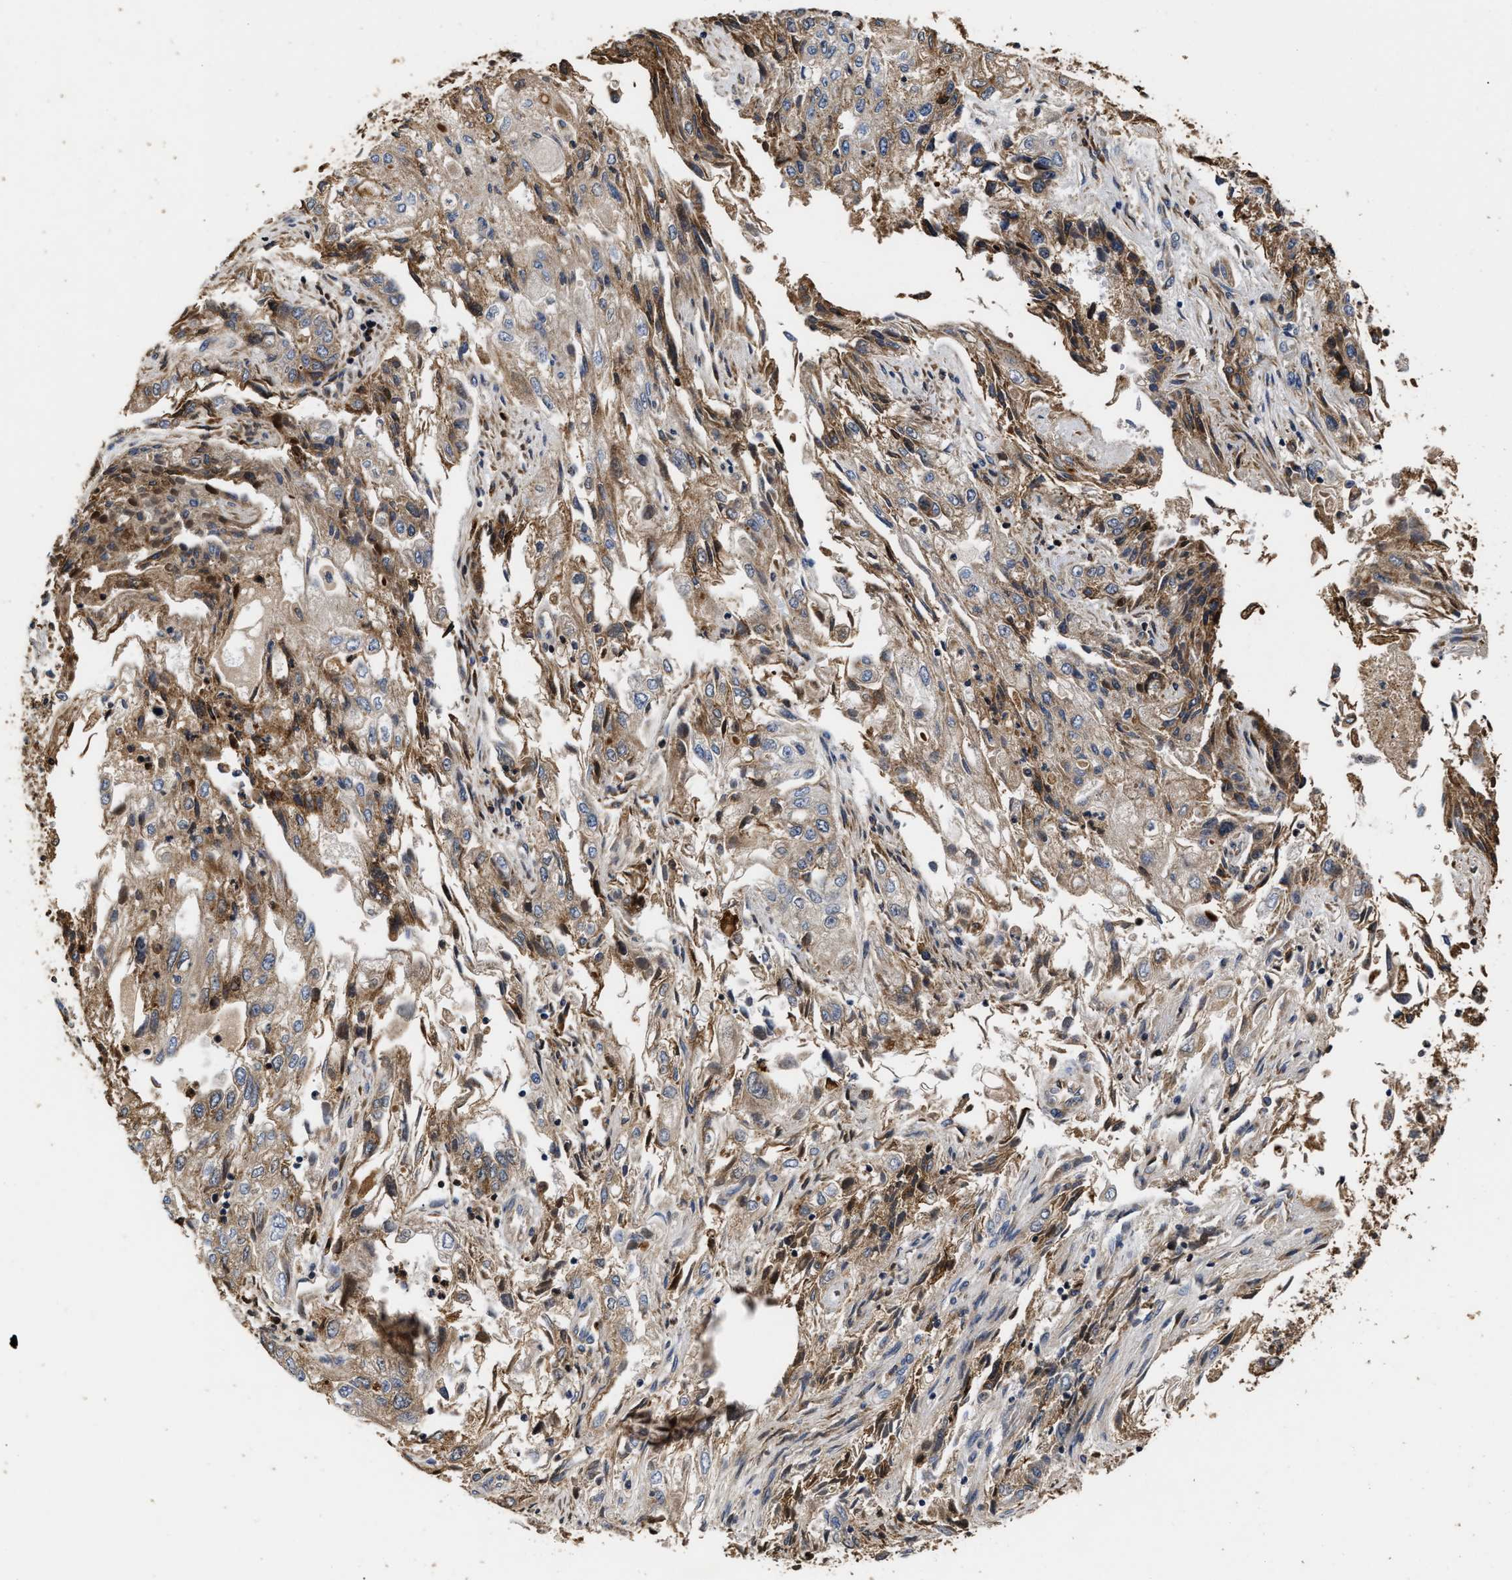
{"staining": {"intensity": "moderate", "quantity": ">75%", "location": "cytoplasmic/membranous"}, "tissue": "endometrial cancer", "cell_type": "Tumor cells", "image_type": "cancer", "snomed": [{"axis": "morphology", "description": "Adenocarcinoma, NOS"}, {"axis": "topography", "description": "Endometrium"}], "caption": "This is an image of immunohistochemistry staining of endometrial adenocarcinoma, which shows moderate positivity in the cytoplasmic/membranous of tumor cells.", "gene": "GOSR1", "patient": {"sex": "female", "age": 49}}